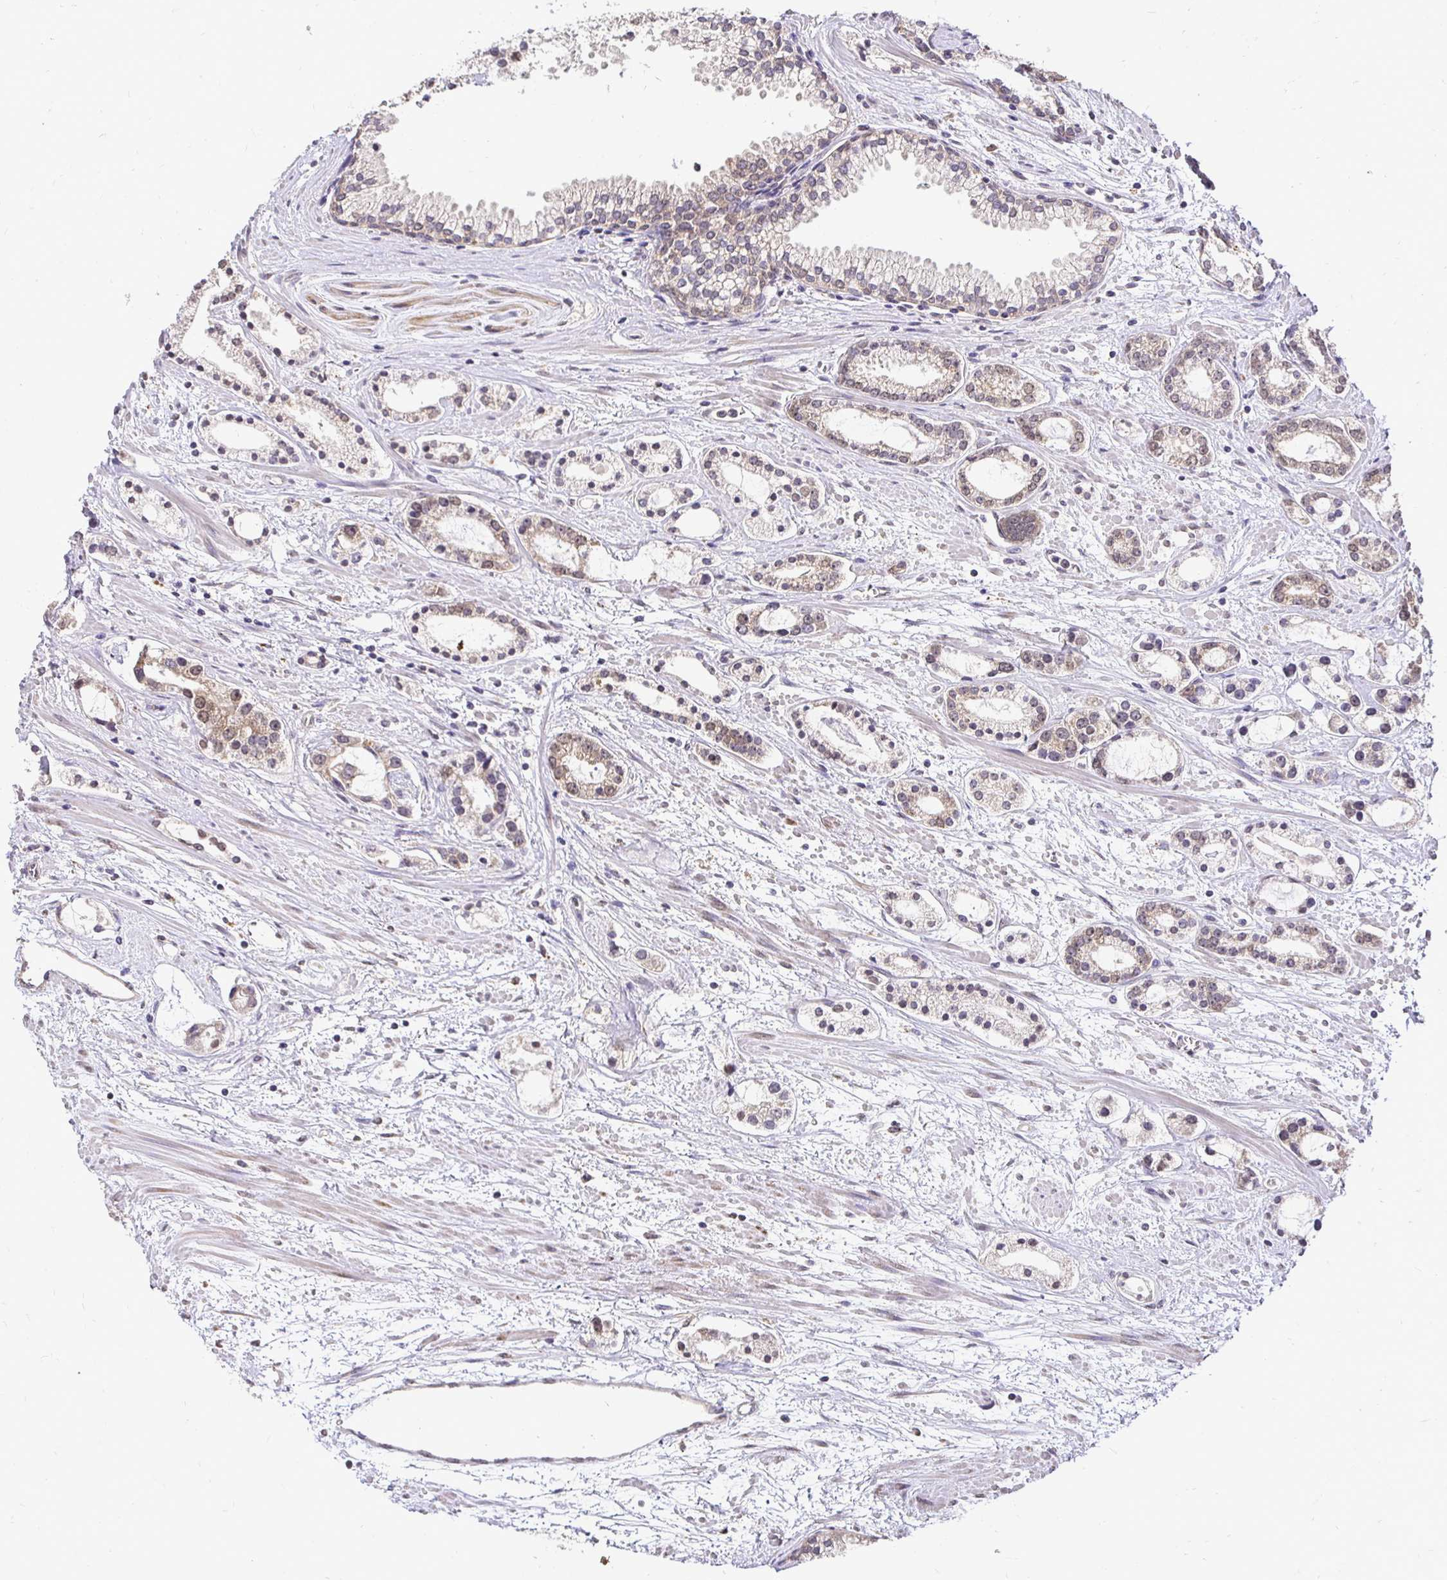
{"staining": {"intensity": "moderate", "quantity": "<25%", "location": "cytoplasmic/membranous,nuclear"}, "tissue": "prostate cancer", "cell_type": "Tumor cells", "image_type": "cancer", "snomed": [{"axis": "morphology", "description": "Adenocarcinoma, Medium grade"}, {"axis": "topography", "description": "Prostate"}], "caption": "An immunohistochemistry image of neoplastic tissue is shown. Protein staining in brown highlights moderate cytoplasmic/membranous and nuclear positivity in prostate cancer (medium-grade adenocarcinoma) within tumor cells. (DAB (3,3'-diaminobenzidine) = brown stain, brightfield microscopy at high magnification).", "gene": "RHEBL1", "patient": {"sex": "male", "age": 57}}